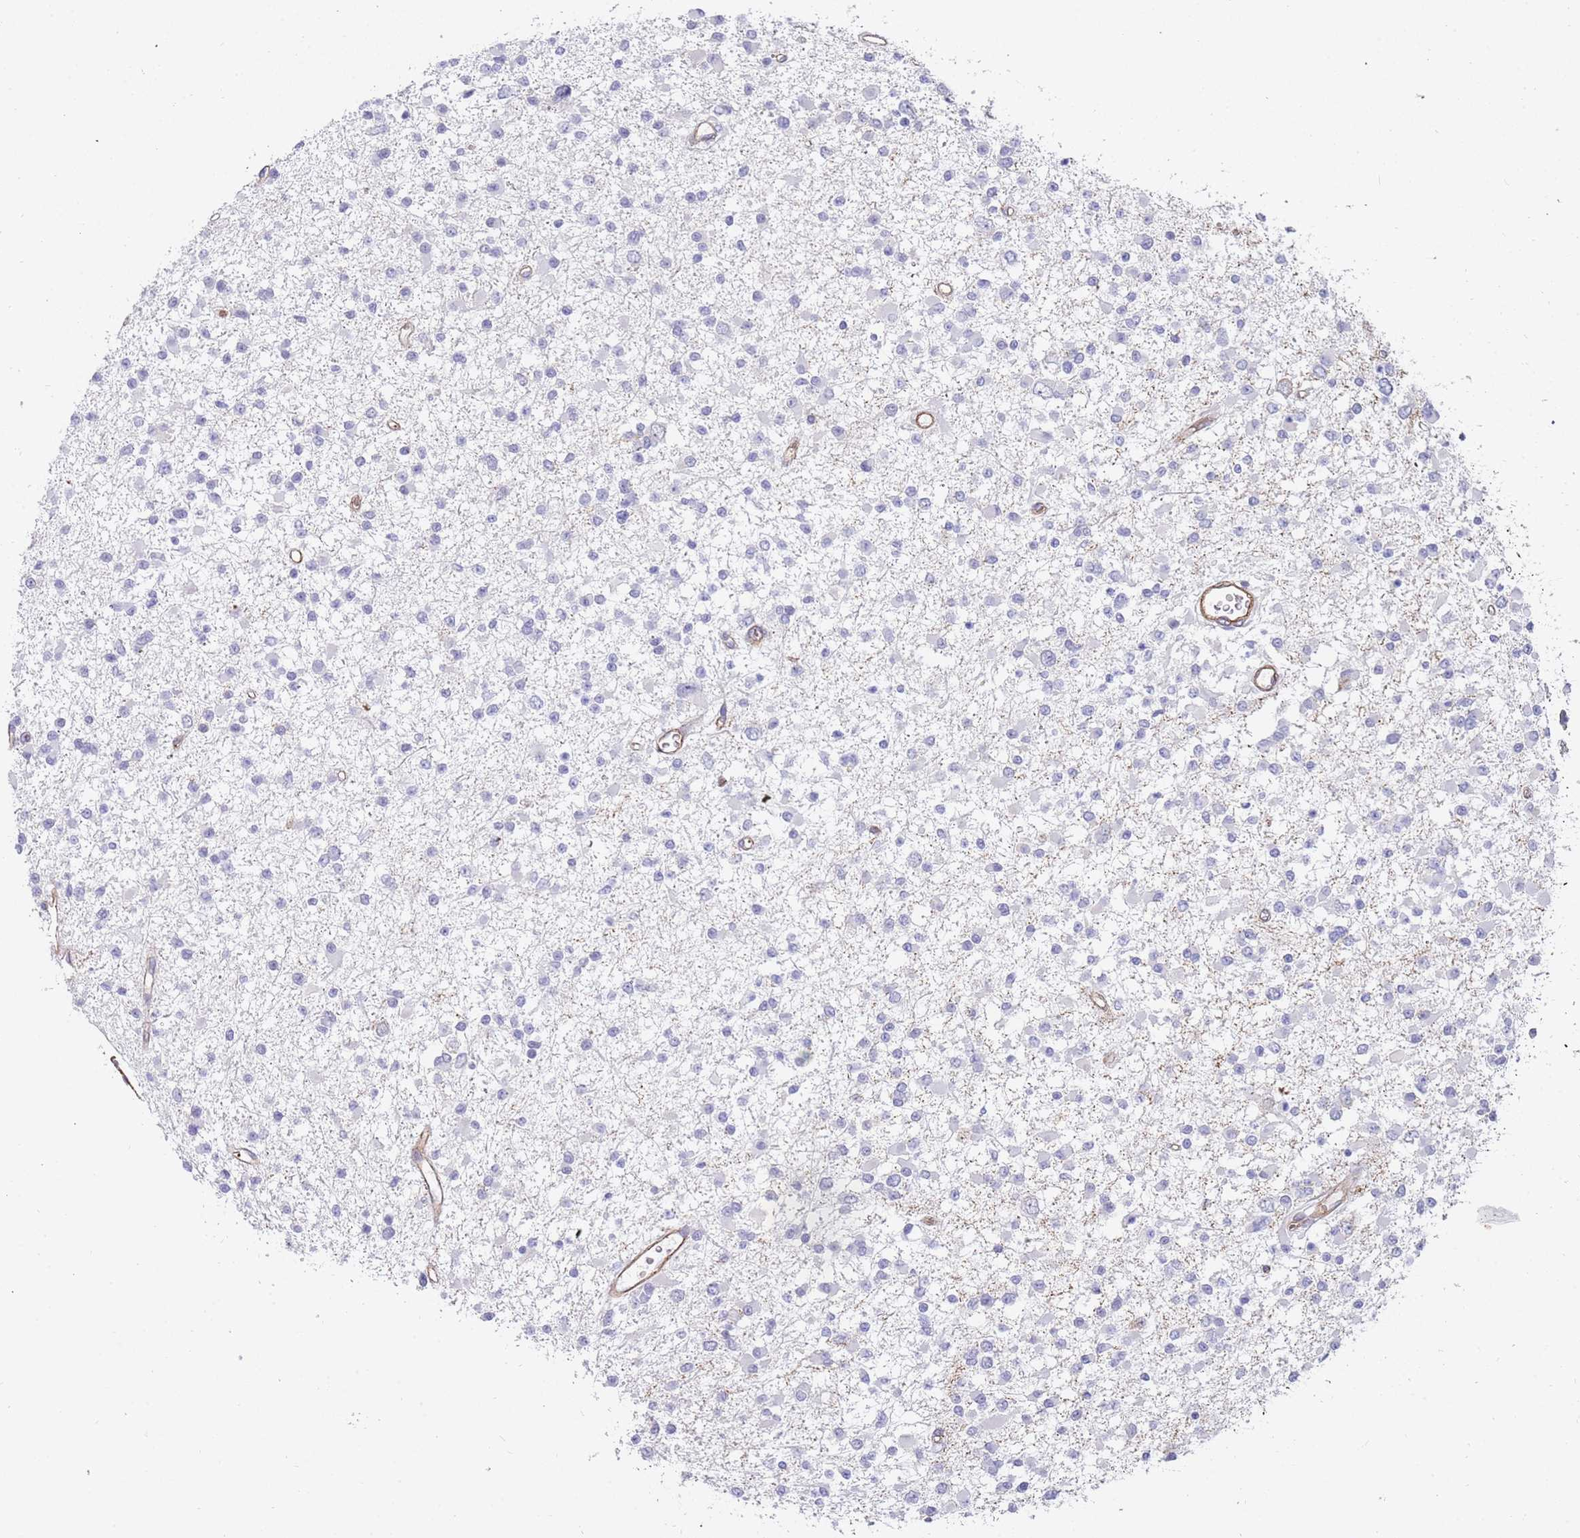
{"staining": {"intensity": "negative", "quantity": "none", "location": "none"}, "tissue": "glioma", "cell_type": "Tumor cells", "image_type": "cancer", "snomed": [{"axis": "morphology", "description": "Glioma, malignant, Low grade"}, {"axis": "topography", "description": "Brain"}], "caption": "Immunohistochemistry histopathology image of neoplastic tissue: human low-grade glioma (malignant) stained with DAB reveals no significant protein expression in tumor cells. (IHC, brightfield microscopy, high magnification).", "gene": "GFRAL", "patient": {"sex": "female", "age": 22}}